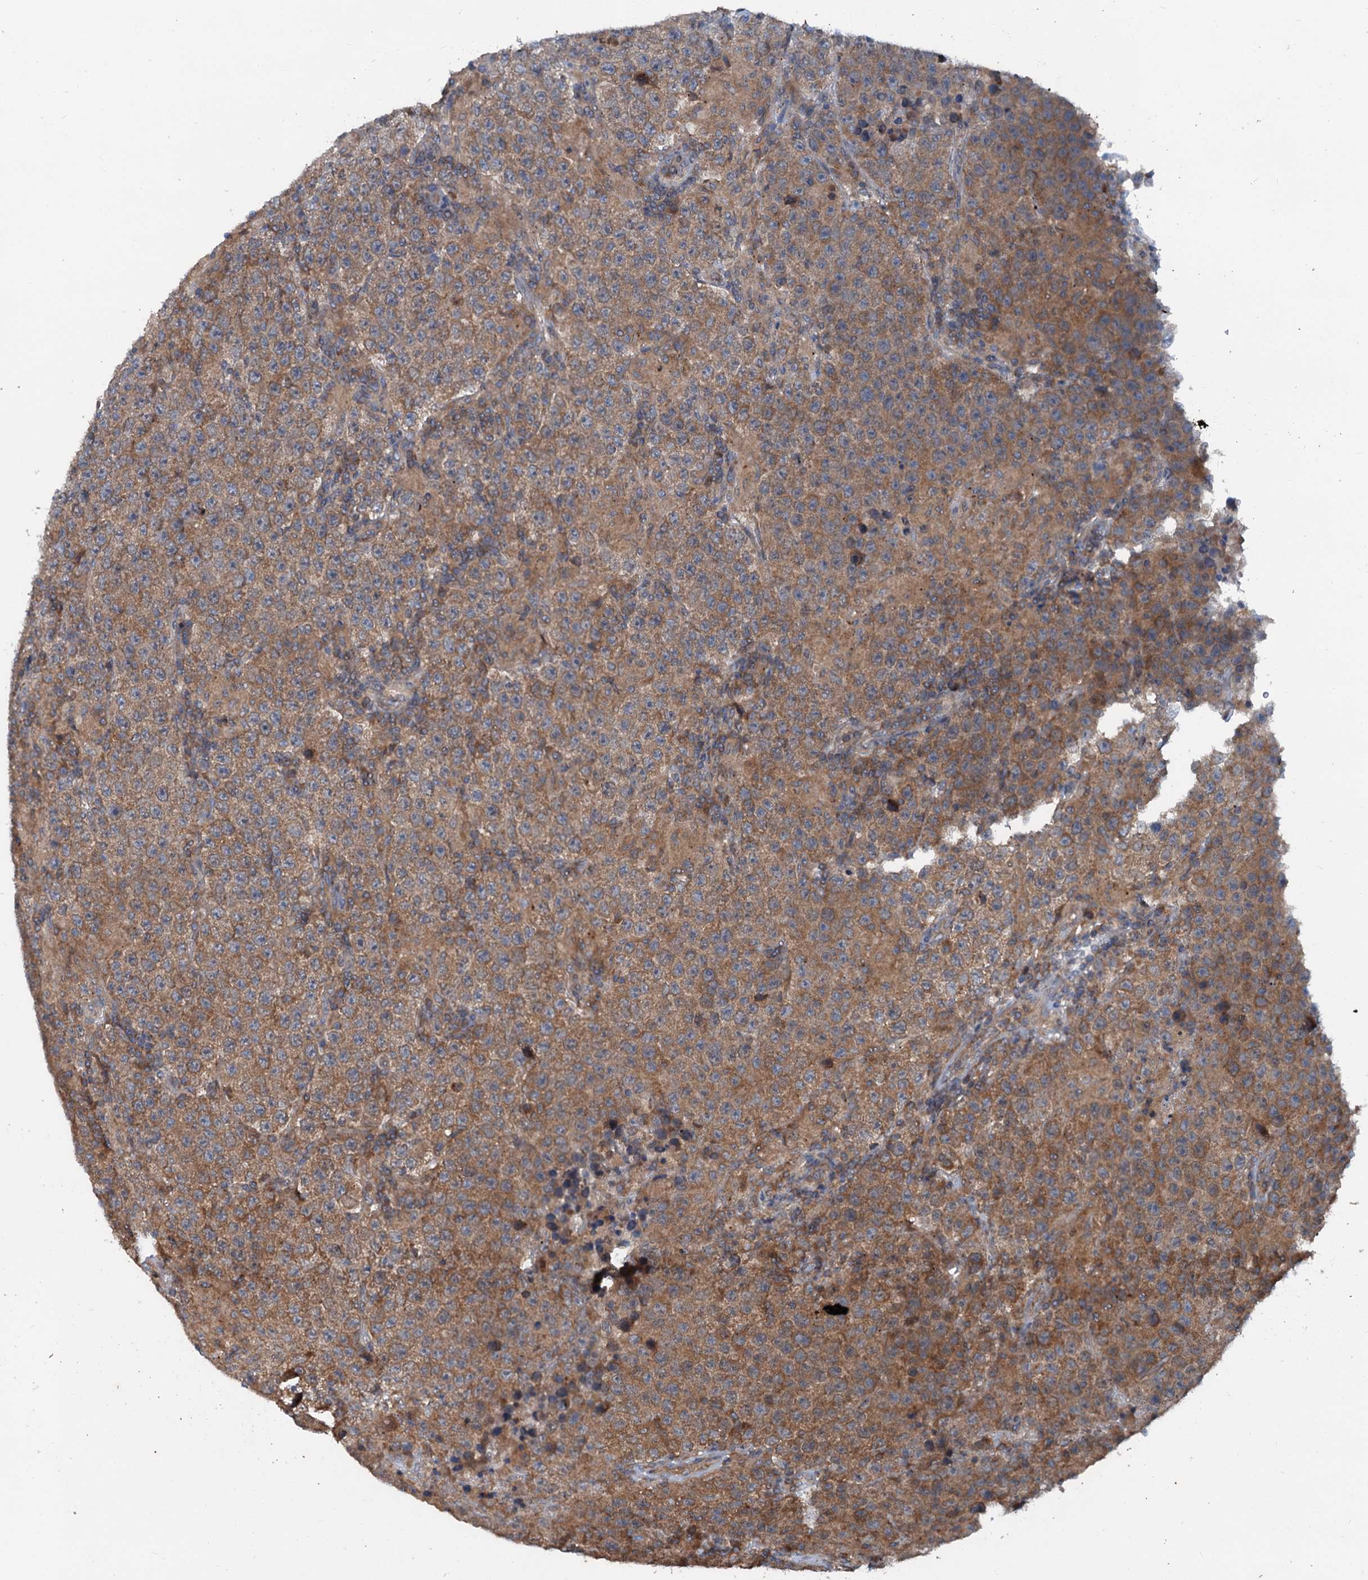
{"staining": {"intensity": "moderate", "quantity": ">75%", "location": "cytoplasmic/membranous"}, "tissue": "testis cancer", "cell_type": "Tumor cells", "image_type": "cancer", "snomed": [{"axis": "morphology", "description": "Normal tissue, NOS"}, {"axis": "morphology", "description": "Urothelial carcinoma, High grade"}, {"axis": "morphology", "description": "Seminoma, NOS"}, {"axis": "morphology", "description": "Carcinoma, Embryonal, NOS"}, {"axis": "topography", "description": "Urinary bladder"}, {"axis": "topography", "description": "Testis"}], "caption": "Testis seminoma stained with a brown dye demonstrates moderate cytoplasmic/membranous positive positivity in about >75% of tumor cells.", "gene": "TEDC1", "patient": {"sex": "male", "age": 41}}